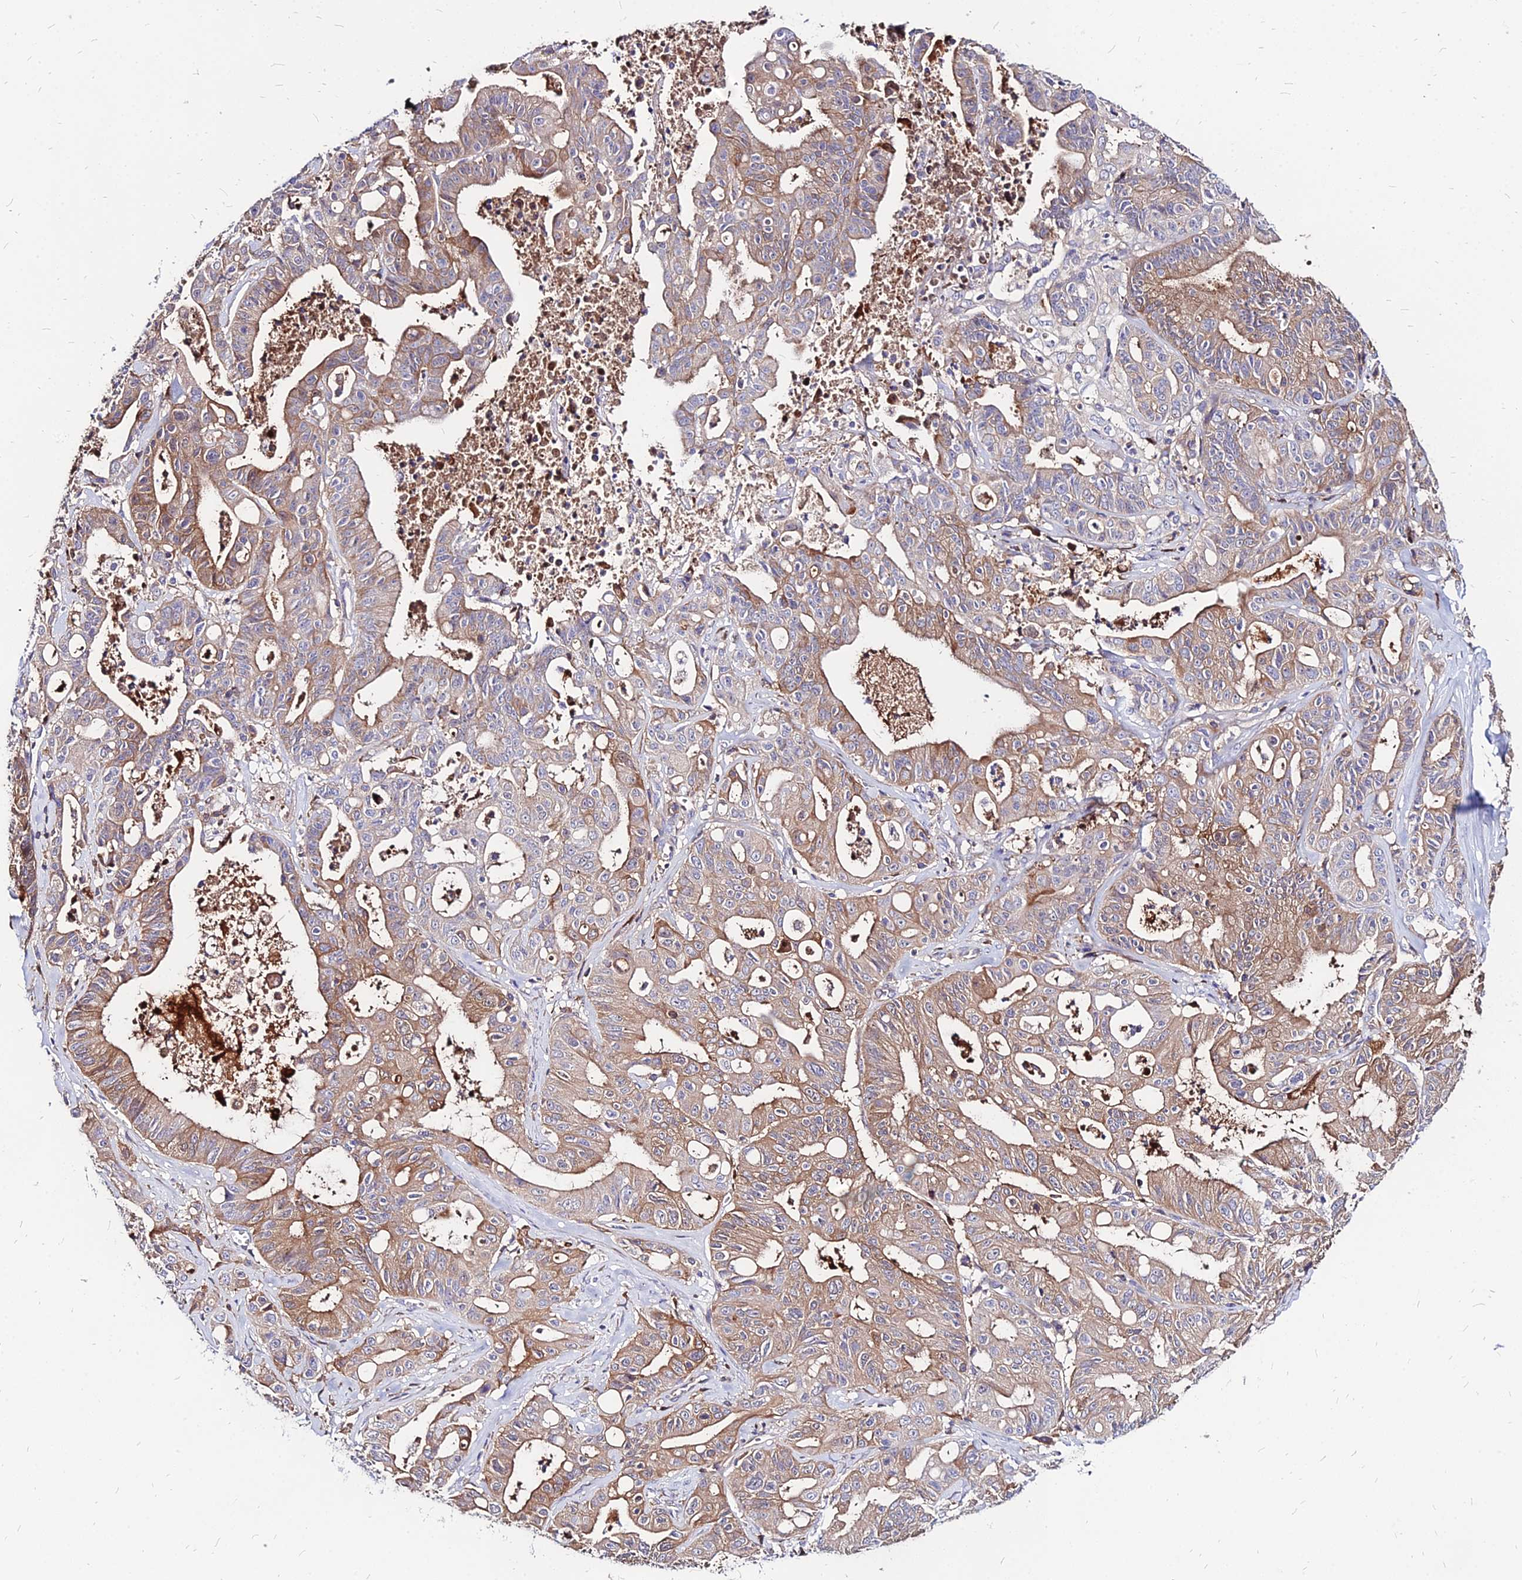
{"staining": {"intensity": "moderate", "quantity": ">75%", "location": "cytoplasmic/membranous"}, "tissue": "ovarian cancer", "cell_type": "Tumor cells", "image_type": "cancer", "snomed": [{"axis": "morphology", "description": "Cystadenocarcinoma, mucinous, NOS"}, {"axis": "topography", "description": "Ovary"}], "caption": "This is an image of IHC staining of mucinous cystadenocarcinoma (ovarian), which shows moderate positivity in the cytoplasmic/membranous of tumor cells.", "gene": "ACSM6", "patient": {"sex": "female", "age": 70}}